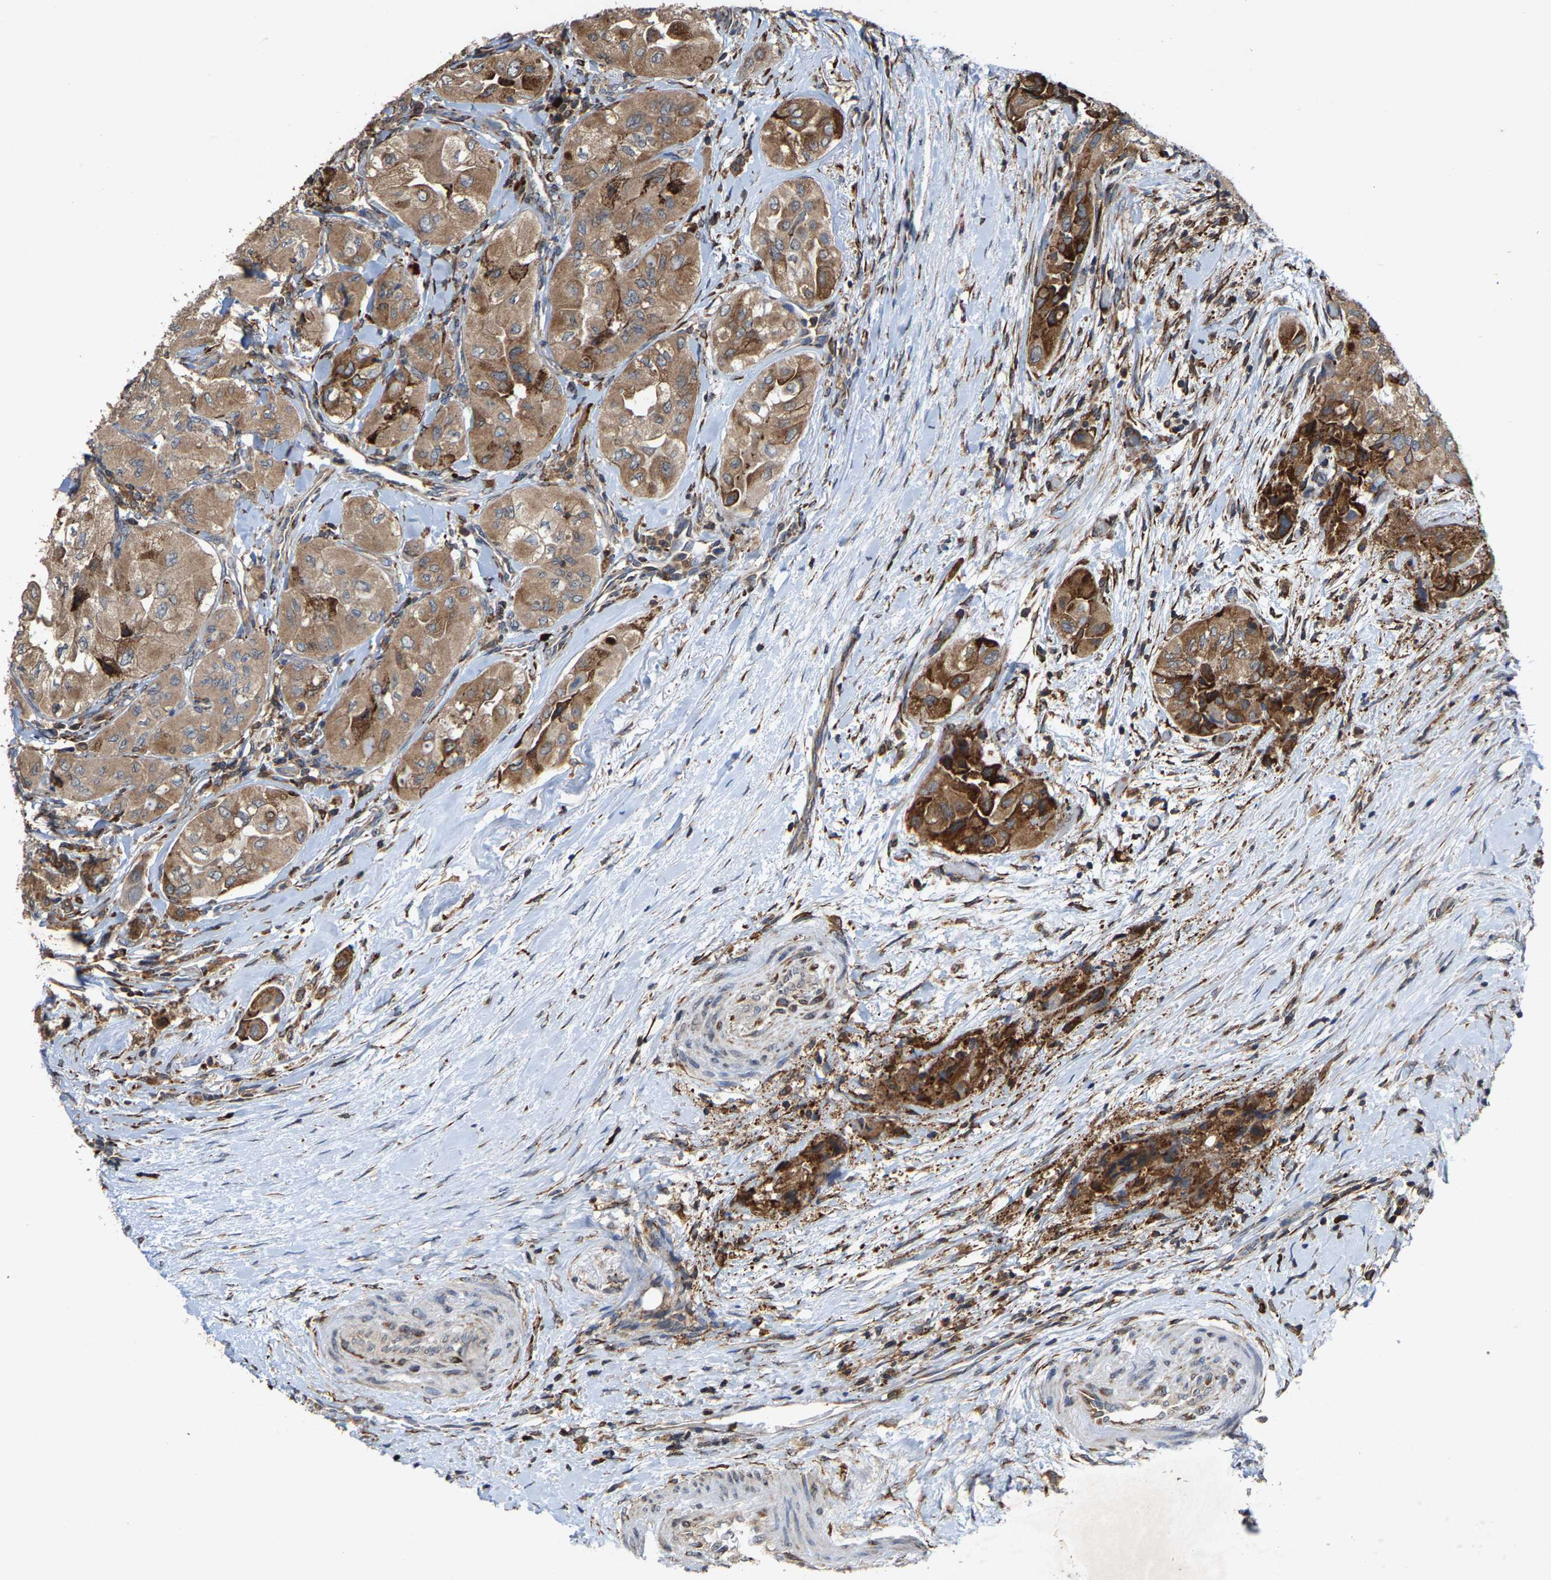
{"staining": {"intensity": "moderate", "quantity": ">75%", "location": "cytoplasmic/membranous"}, "tissue": "thyroid cancer", "cell_type": "Tumor cells", "image_type": "cancer", "snomed": [{"axis": "morphology", "description": "Papillary adenocarcinoma, NOS"}, {"axis": "topography", "description": "Thyroid gland"}], "caption": "Immunohistochemistry (IHC) (DAB (3,3'-diaminobenzidine)) staining of thyroid cancer demonstrates moderate cytoplasmic/membranous protein staining in about >75% of tumor cells. (IHC, brightfield microscopy, high magnification).", "gene": "FGD3", "patient": {"sex": "female", "age": 59}}